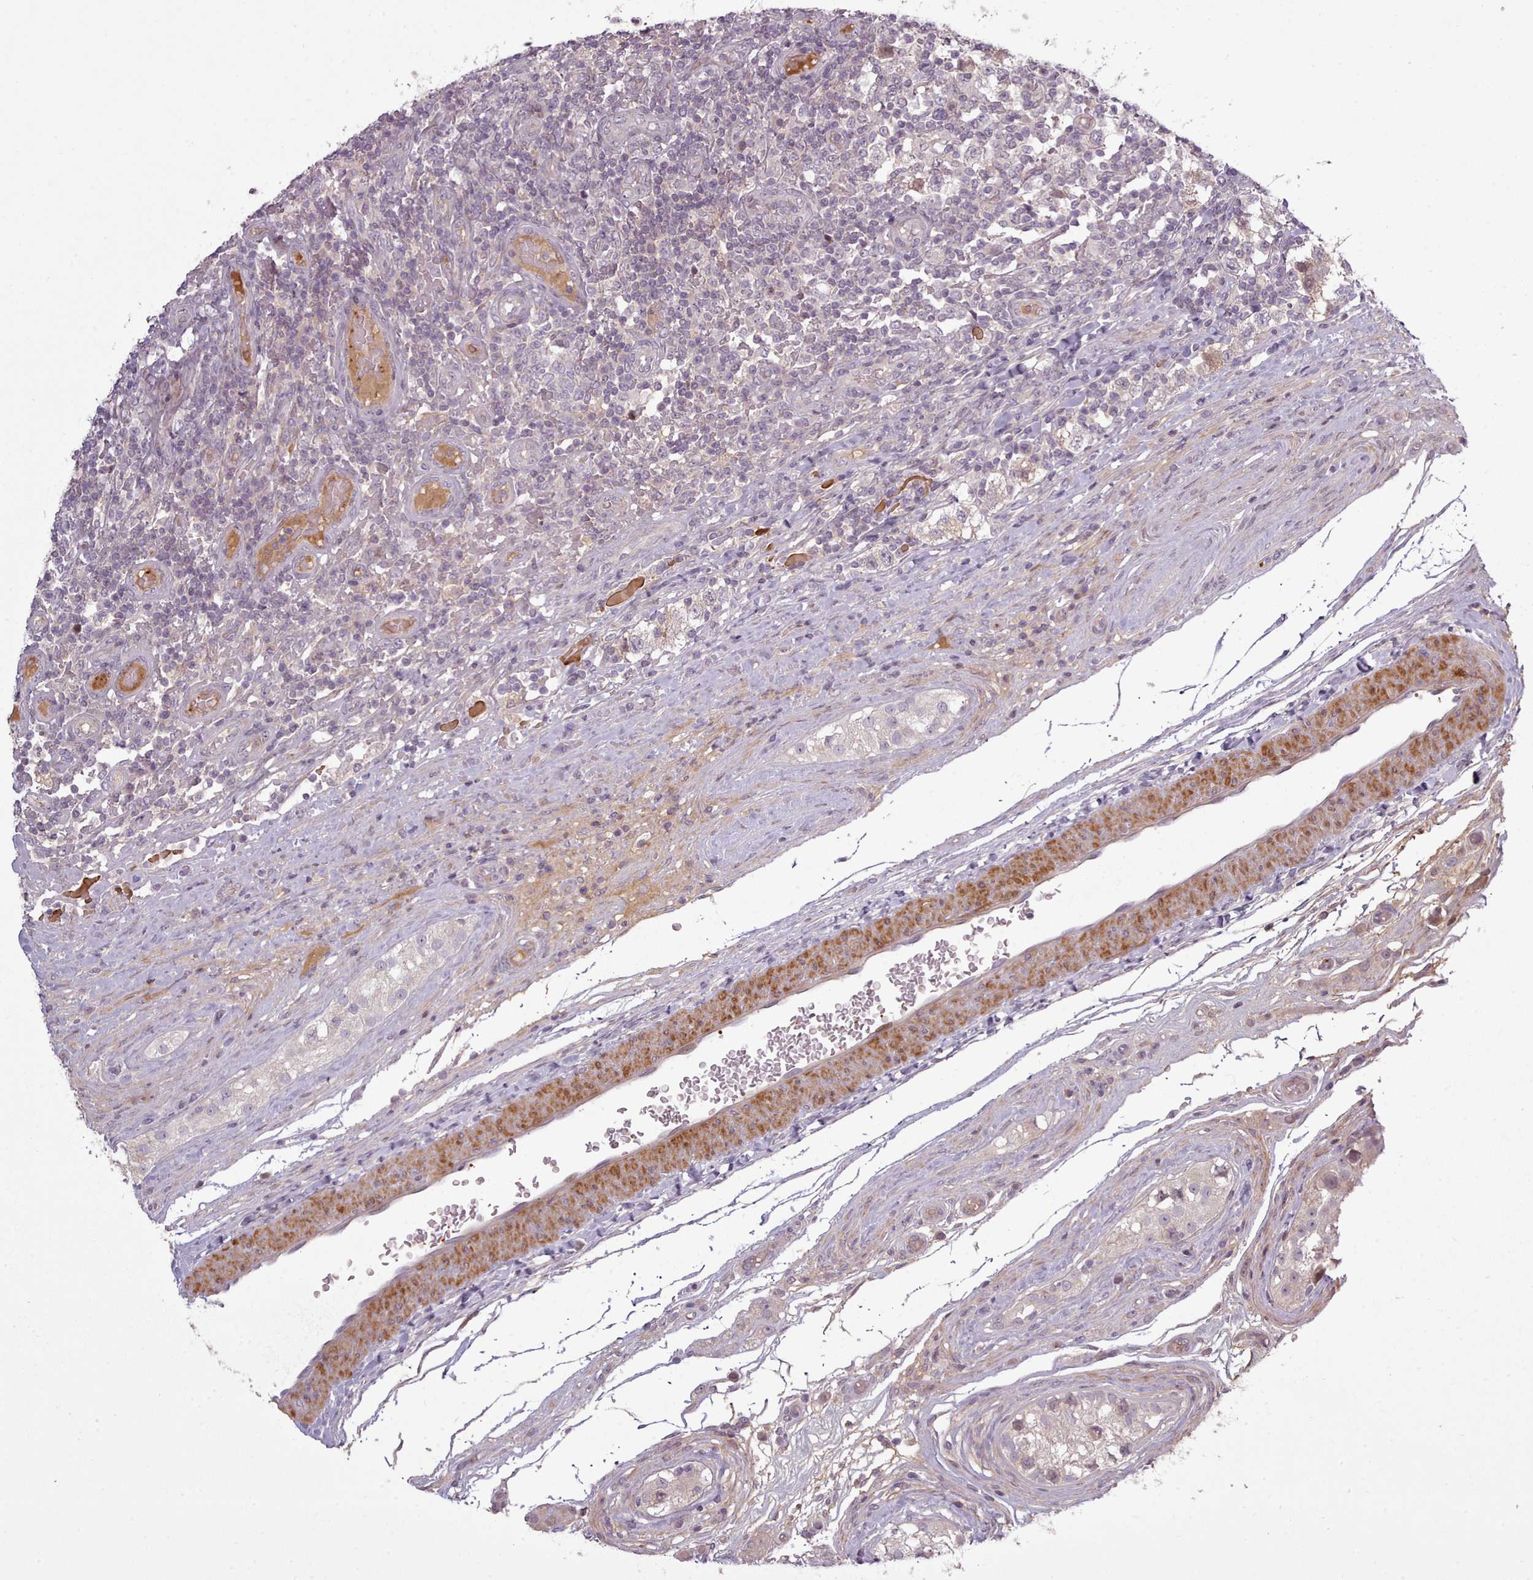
{"staining": {"intensity": "negative", "quantity": "none", "location": "none"}, "tissue": "testis cancer", "cell_type": "Tumor cells", "image_type": "cancer", "snomed": [{"axis": "morphology", "description": "Seminoma, NOS"}, {"axis": "topography", "description": "Testis"}], "caption": "IHC photomicrograph of human testis seminoma stained for a protein (brown), which exhibits no positivity in tumor cells.", "gene": "LEFTY2", "patient": {"sex": "male", "age": 34}}